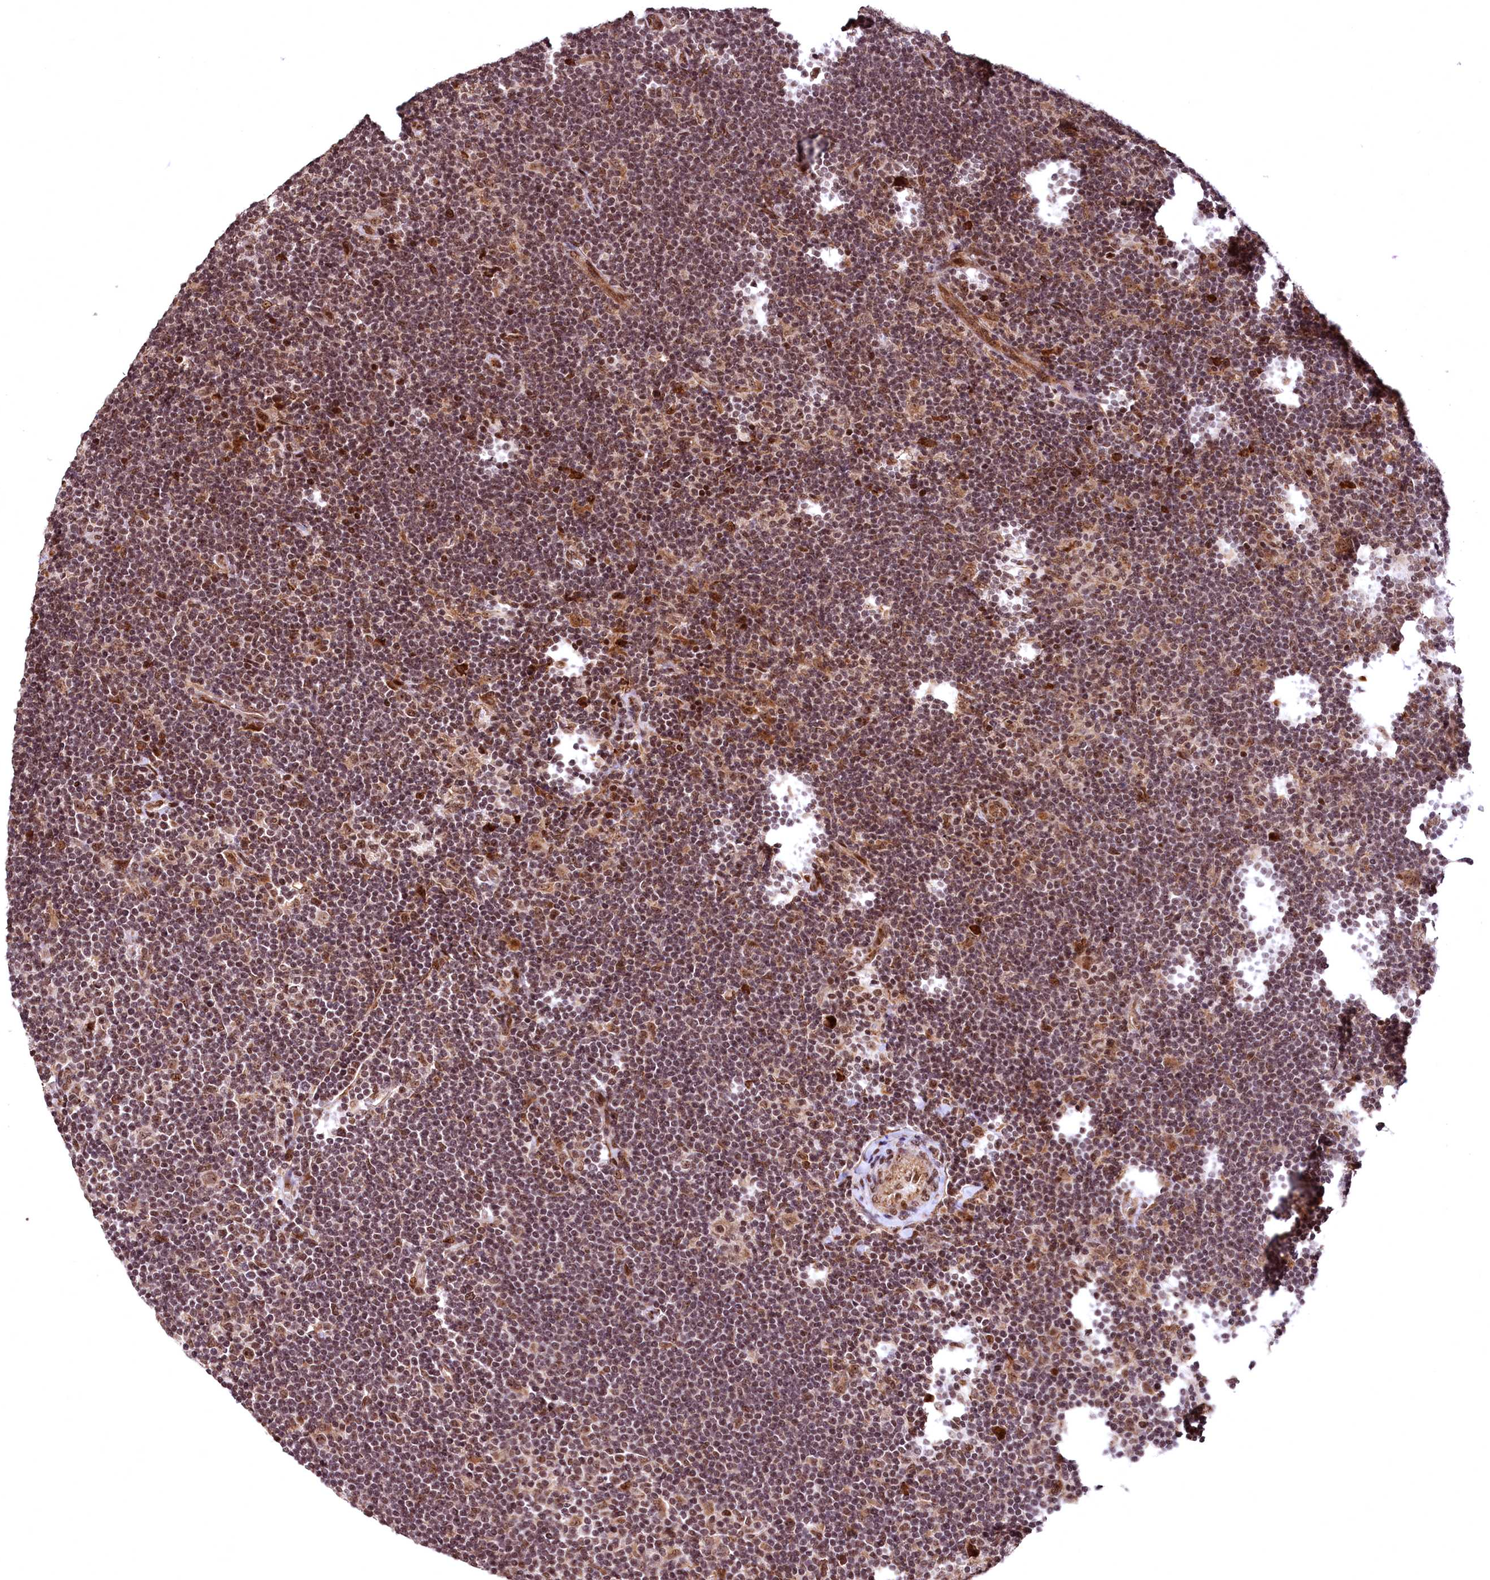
{"staining": {"intensity": "weak", "quantity": "25%-75%", "location": "cytoplasmic/membranous,nuclear"}, "tissue": "lymphoma", "cell_type": "Tumor cells", "image_type": "cancer", "snomed": [{"axis": "morphology", "description": "Hodgkin's disease, NOS"}, {"axis": "topography", "description": "Lymph node"}], "caption": "There is low levels of weak cytoplasmic/membranous and nuclear expression in tumor cells of lymphoma, as demonstrated by immunohistochemical staining (brown color).", "gene": "PDS5B", "patient": {"sex": "female", "age": 57}}